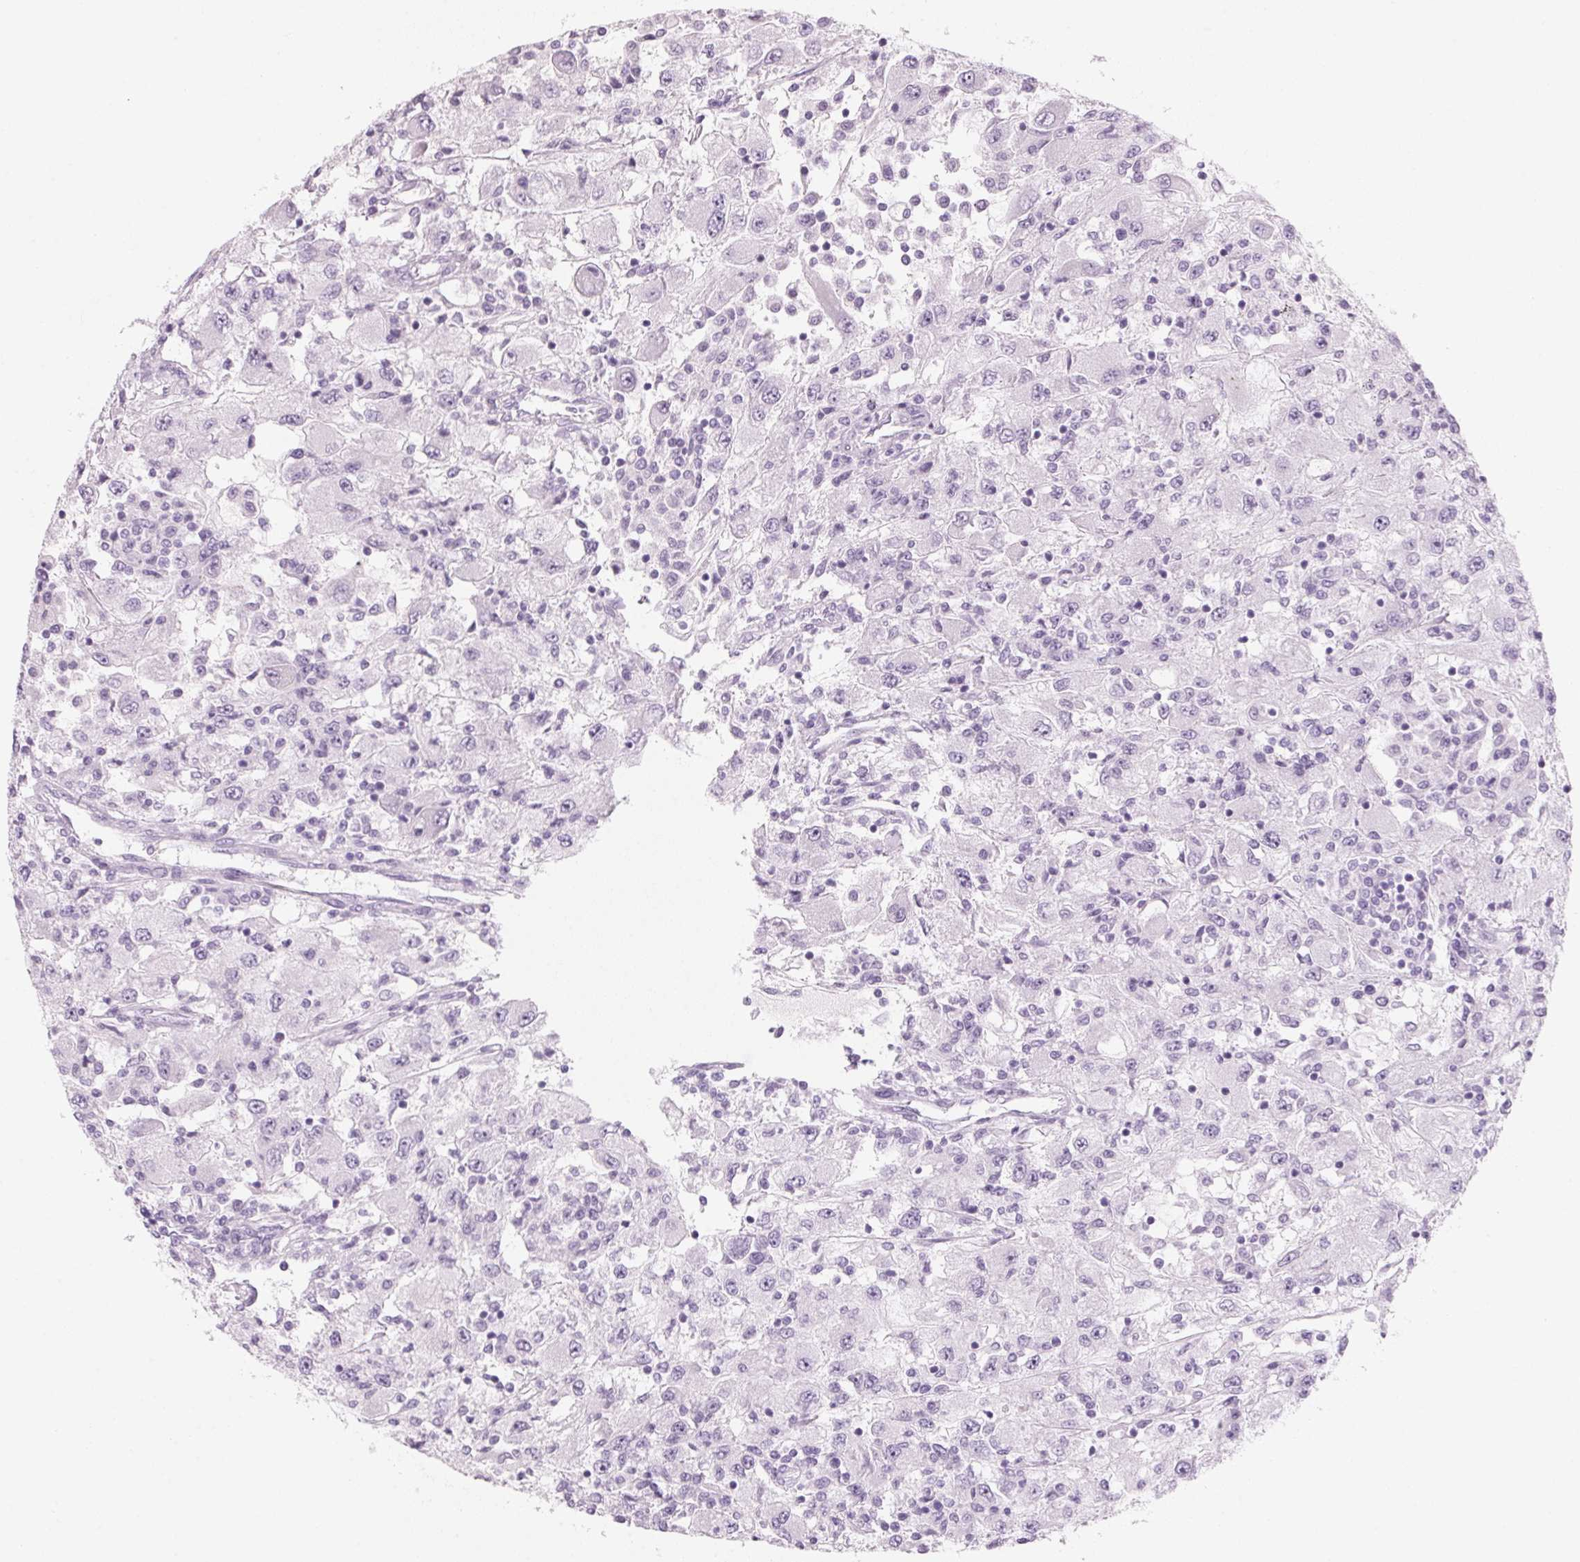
{"staining": {"intensity": "negative", "quantity": "none", "location": "none"}, "tissue": "renal cancer", "cell_type": "Tumor cells", "image_type": "cancer", "snomed": [{"axis": "morphology", "description": "Adenocarcinoma, NOS"}, {"axis": "topography", "description": "Kidney"}], "caption": "A micrograph of human renal cancer (adenocarcinoma) is negative for staining in tumor cells. The staining is performed using DAB brown chromogen with nuclei counter-stained in using hematoxylin.", "gene": "ADAM20", "patient": {"sex": "female", "age": 67}}